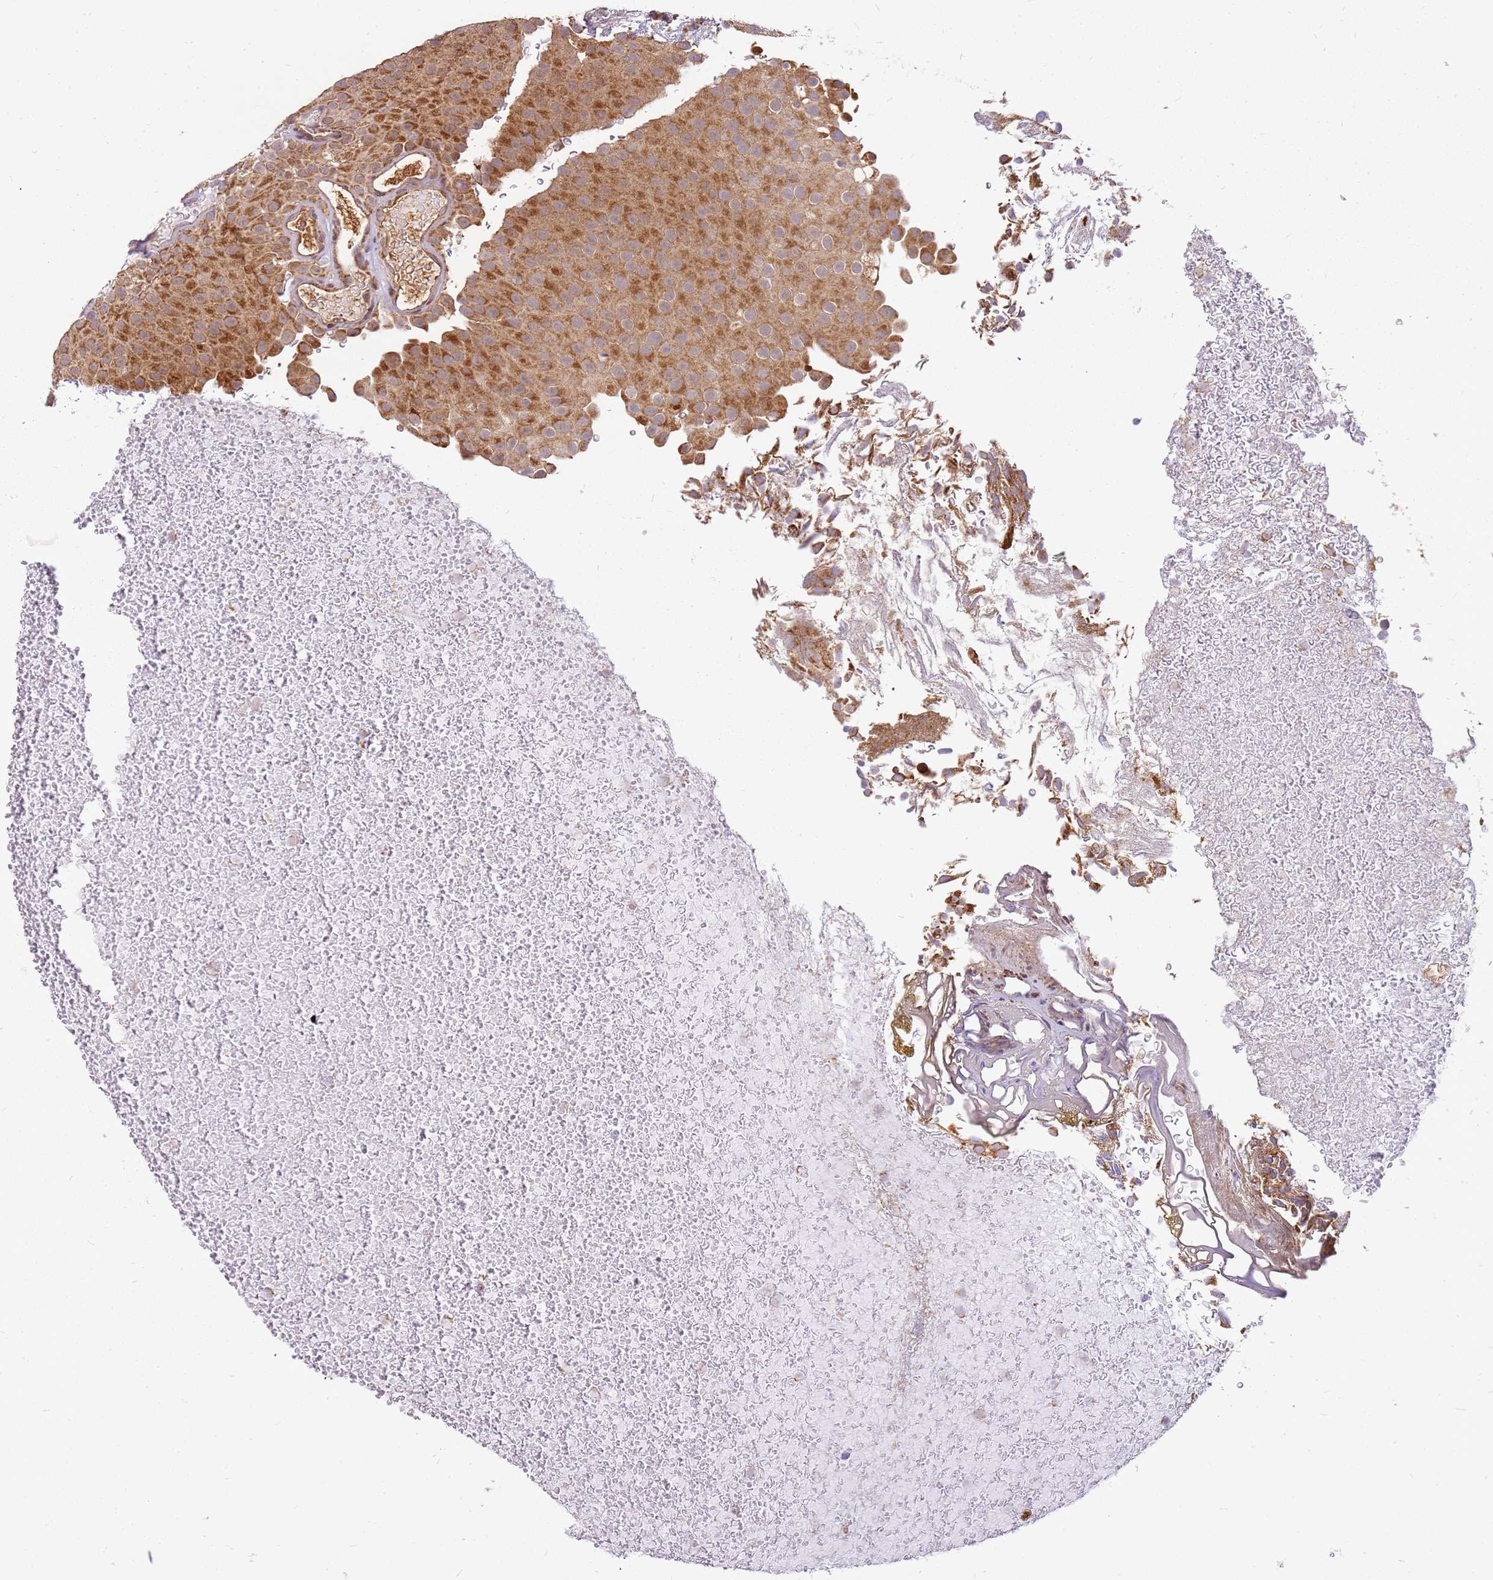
{"staining": {"intensity": "strong", "quantity": ">75%", "location": "cytoplasmic/membranous"}, "tissue": "urothelial cancer", "cell_type": "Tumor cells", "image_type": "cancer", "snomed": [{"axis": "morphology", "description": "Urothelial carcinoma, Low grade"}, {"axis": "topography", "description": "Urinary bladder"}], "caption": "Protein expression analysis of human urothelial cancer reveals strong cytoplasmic/membranous staining in about >75% of tumor cells.", "gene": "CCDC159", "patient": {"sex": "male", "age": 78}}